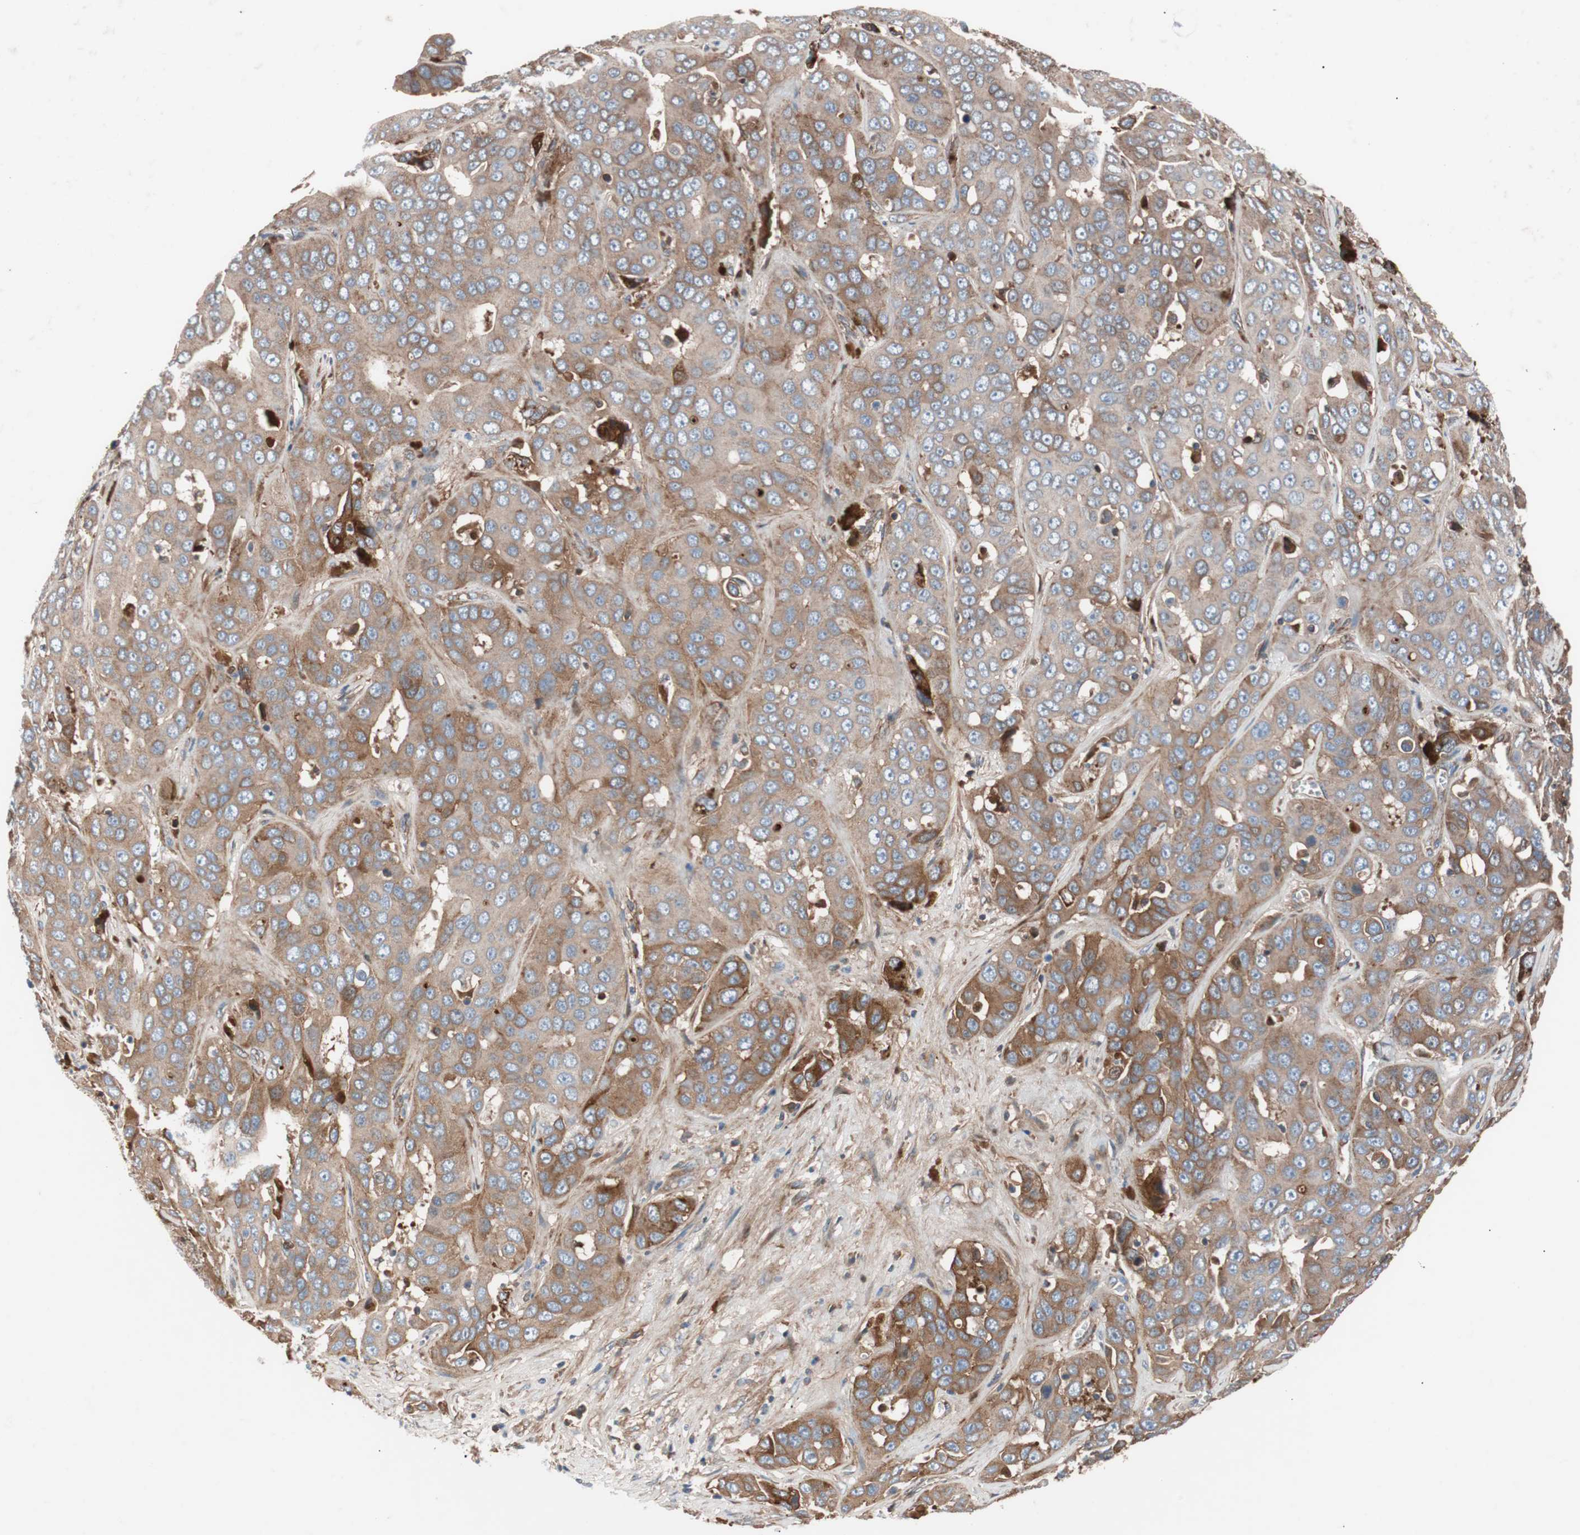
{"staining": {"intensity": "weak", "quantity": "25%-75%", "location": "cytoplasmic/membranous"}, "tissue": "liver cancer", "cell_type": "Tumor cells", "image_type": "cancer", "snomed": [{"axis": "morphology", "description": "Cholangiocarcinoma"}, {"axis": "topography", "description": "Liver"}], "caption": "Liver cancer stained for a protein (brown) reveals weak cytoplasmic/membranous positive staining in approximately 25%-75% of tumor cells.", "gene": "SPINT1", "patient": {"sex": "female", "age": 52}}